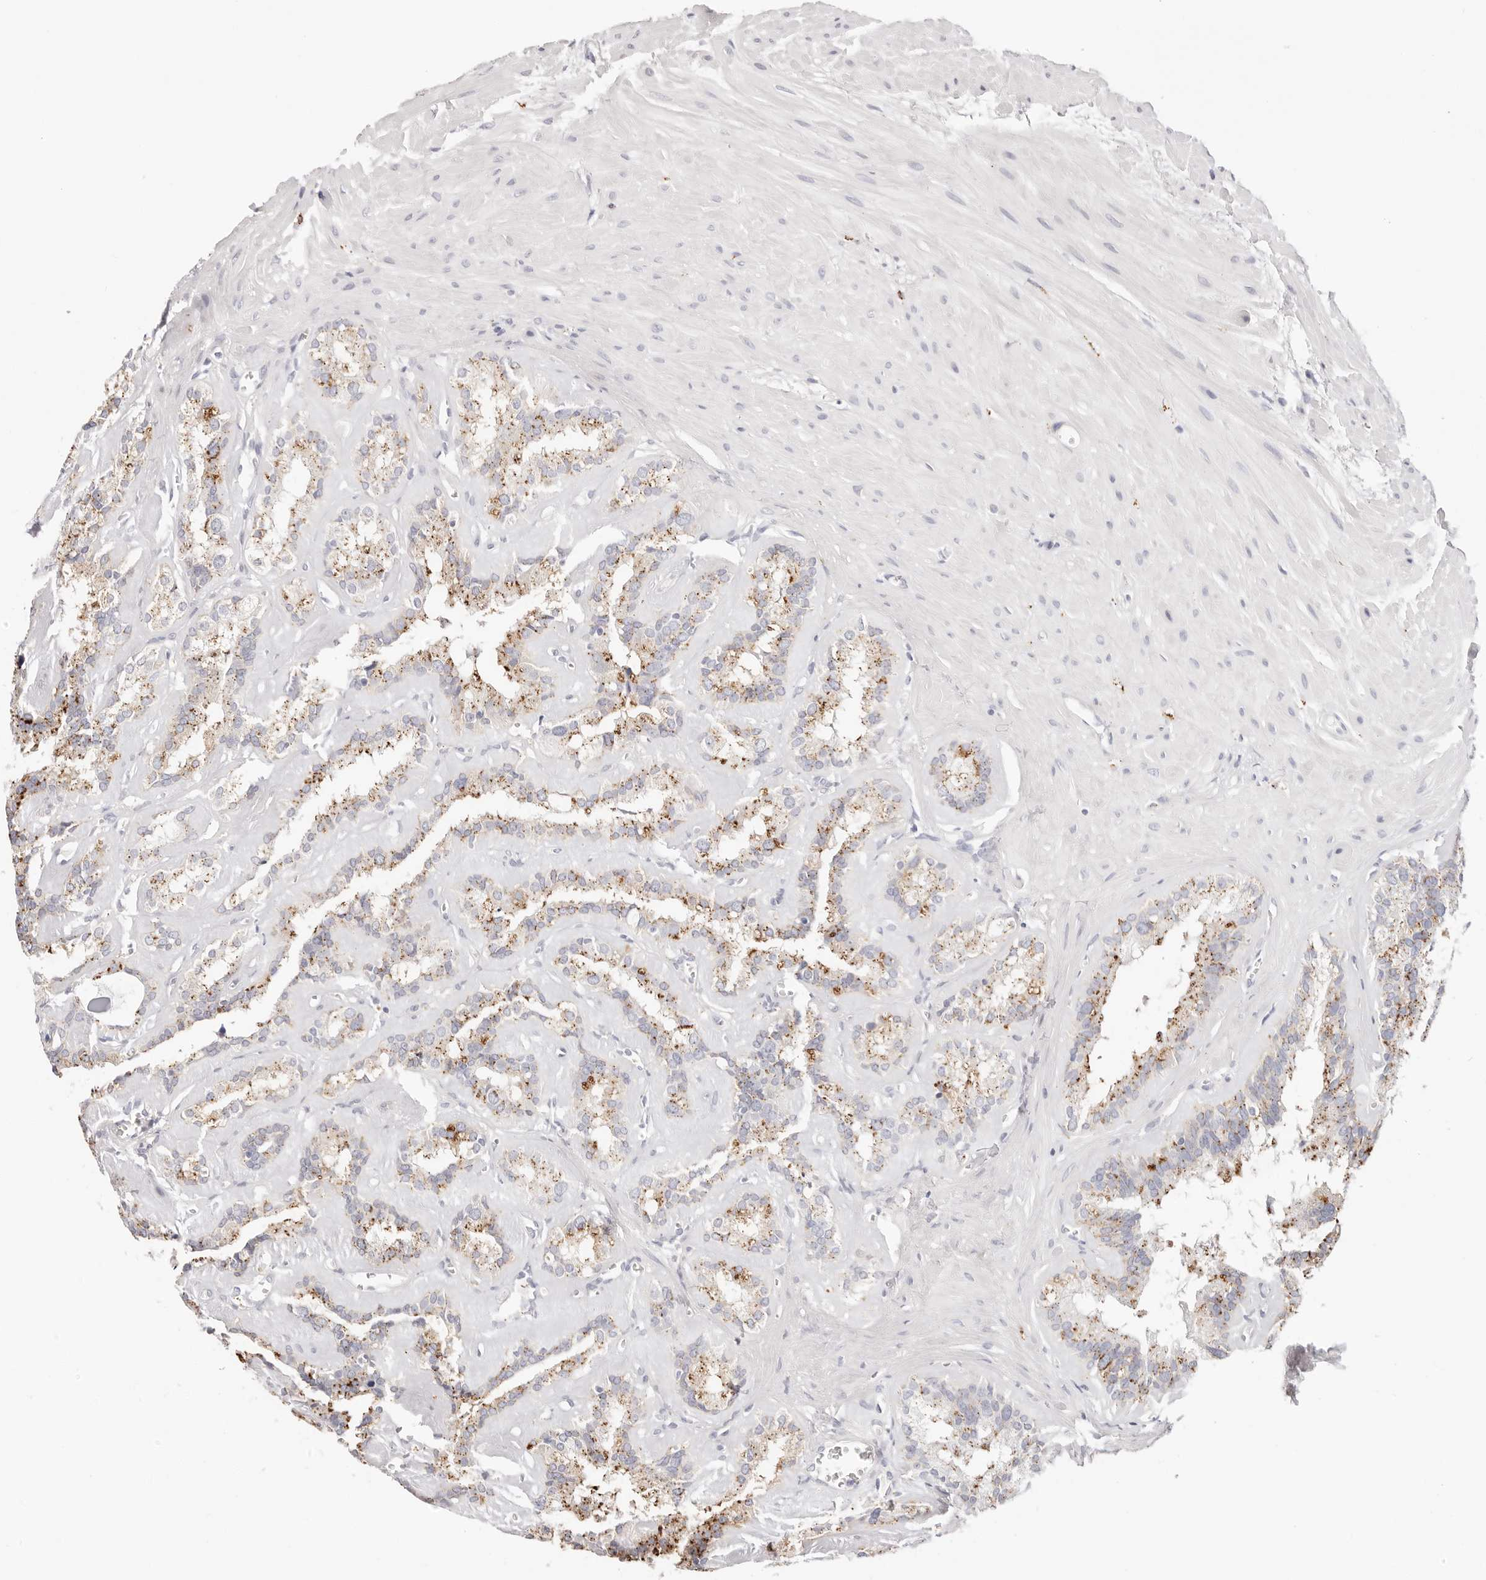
{"staining": {"intensity": "strong", "quantity": "<25%", "location": "cytoplasmic/membranous"}, "tissue": "seminal vesicle", "cell_type": "Glandular cells", "image_type": "normal", "snomed": [{"axis": "morphology", "description": "Normal tissue, NOS"}, {"axis": "topography", "description": "Prostate"}, {"axis": "topography", "description": "Seminal veicle"}], "caption": "Glandular cells show strong cytoplasmic/membranous staining in approximately <25% of cells in unremarkable seminal vesicle.", "gene": "STKLD1", "patient": {"sex": "male", "age": 59}}